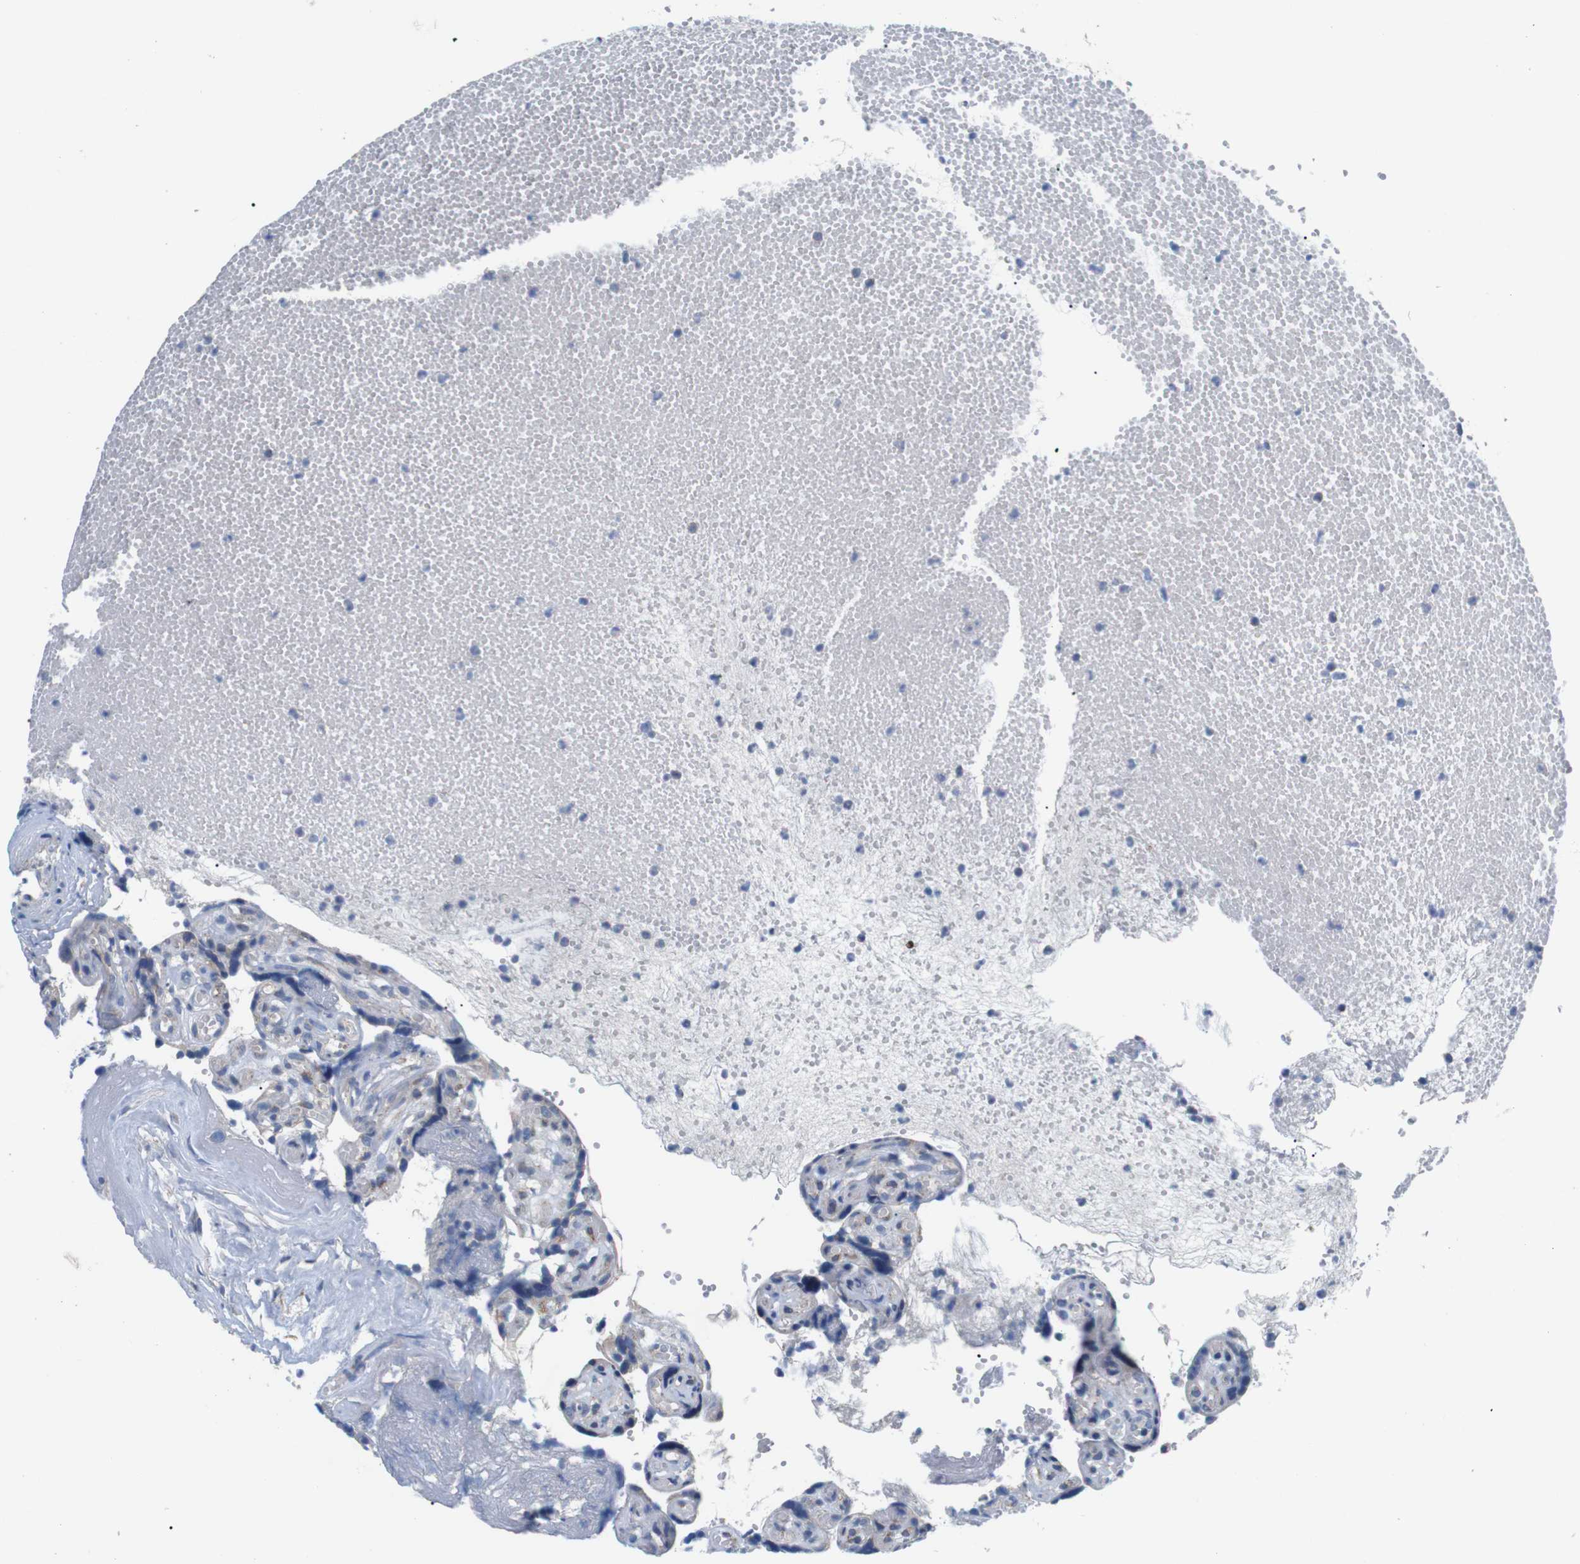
{"staining": {"intensity": "weak", "quantity": "25%-75%", "location": "cytoplasmic/membranous"}, "tissue": "placenta", "cell_type": "Trophoblastic cells", "image_type": "normal", "snomed": [{"axis": "morphology", "description": "Normal tissue, NOS"}, {"axis": "topography", "description": "Placenta"}], "caption": "Protein expression analysis of unremarkable human placenta reveals weak cytoplasmic/membranous positivity in about 25%-75% of trophoblastic cells. (IHC, brightfield microscopy, high magnification).", "gene": "F2RL1", "patient": {"sex": "female", "age": 30}}